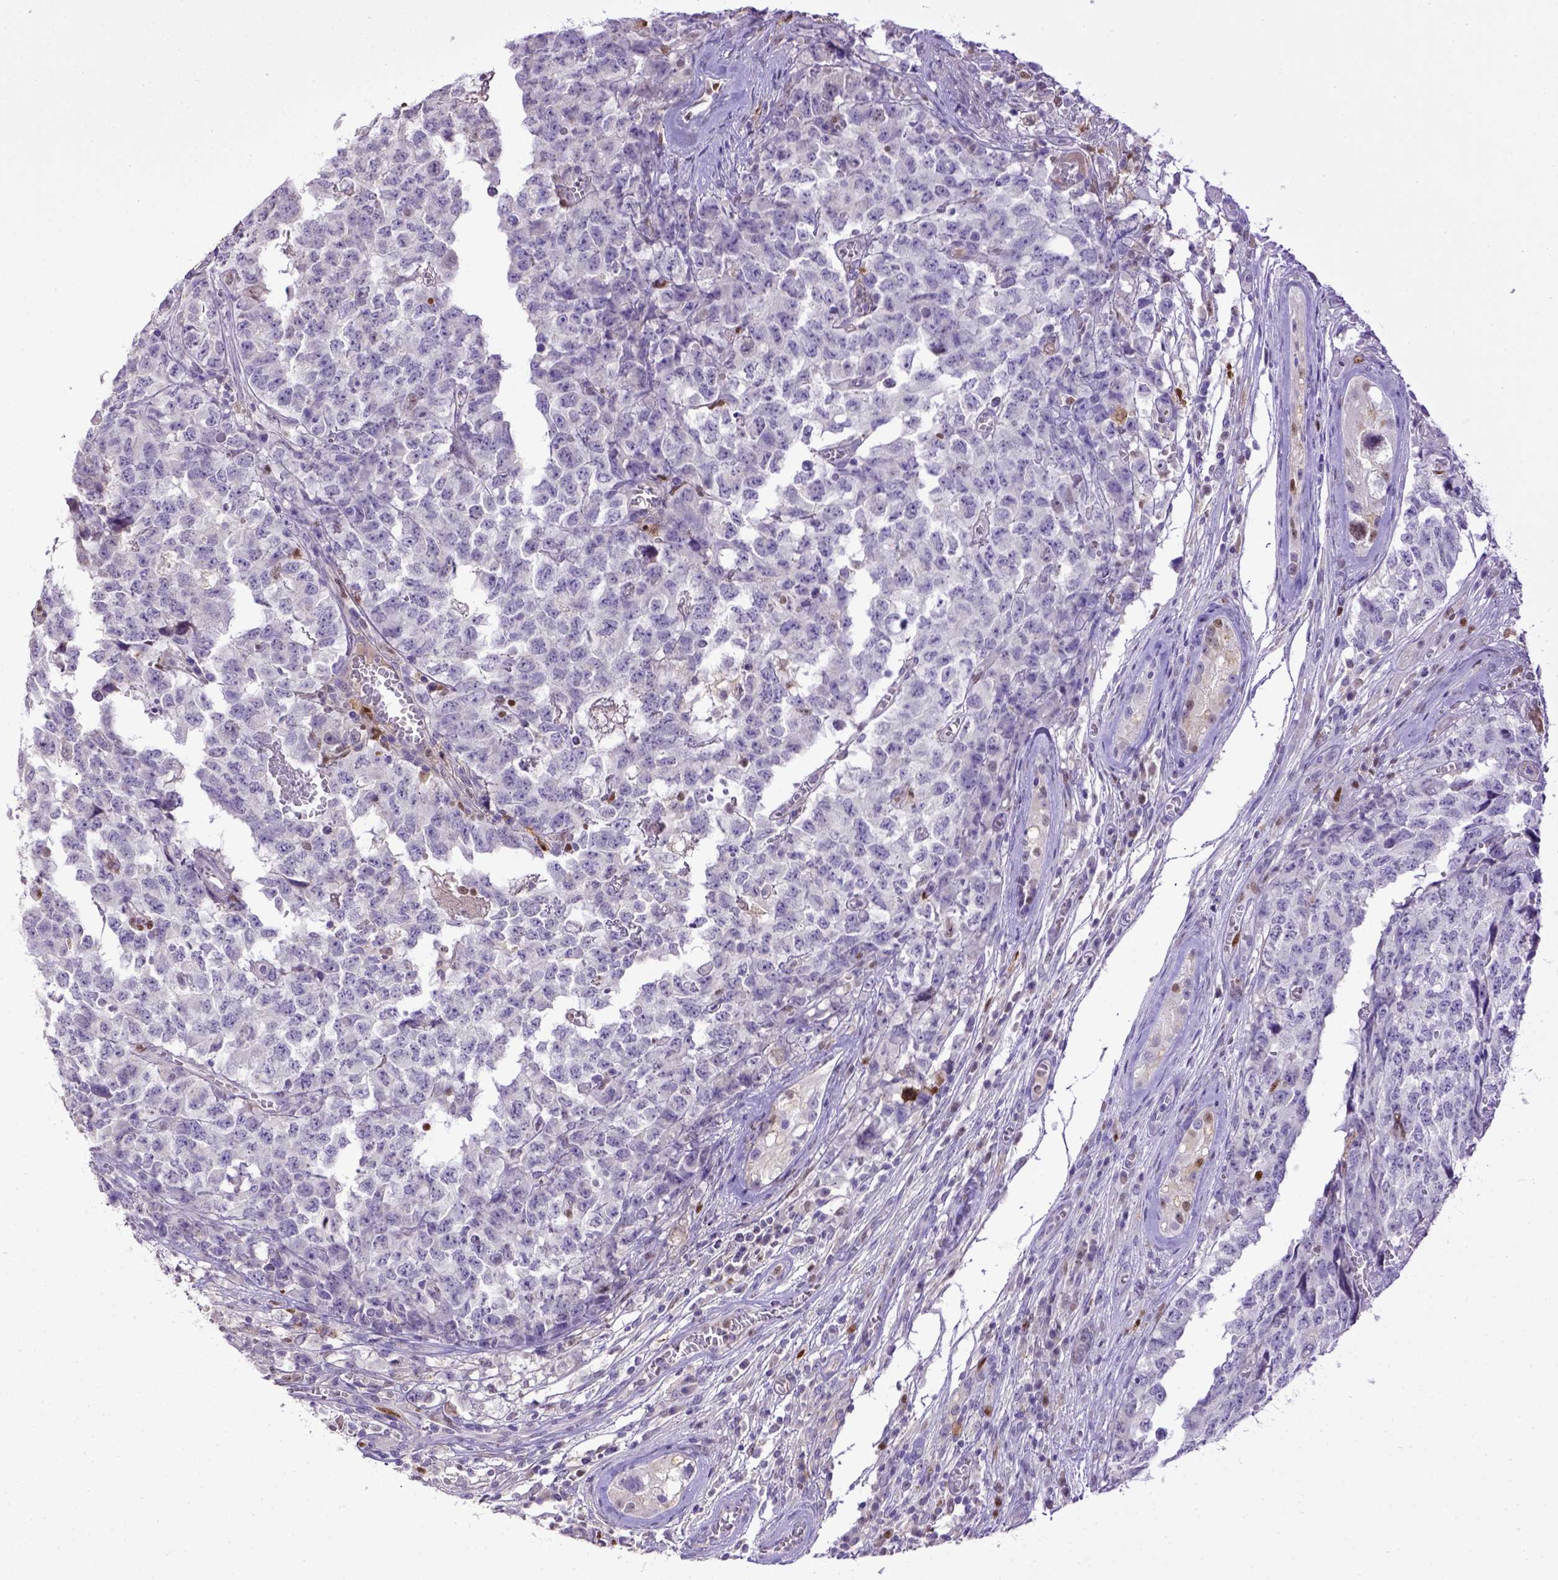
{"staining": {"intensity": "negative", "quantity": "none", "location": "none"}, "tissue": "testis cancer", "cell_type": "Tumor cells", "image_type": "cancer", "snomed": [{"axis": "morphology", "description": "Carcinoma, Embryonal, NOS"}, {"axis": "topography", "description": "Testis"}], "caption": "Testis cancer was stained to show a protein in brown. There is no significant positivity in tumor cells.", "gene": "CDKN1A", "patient": {"sex": "male", "age": 23}}